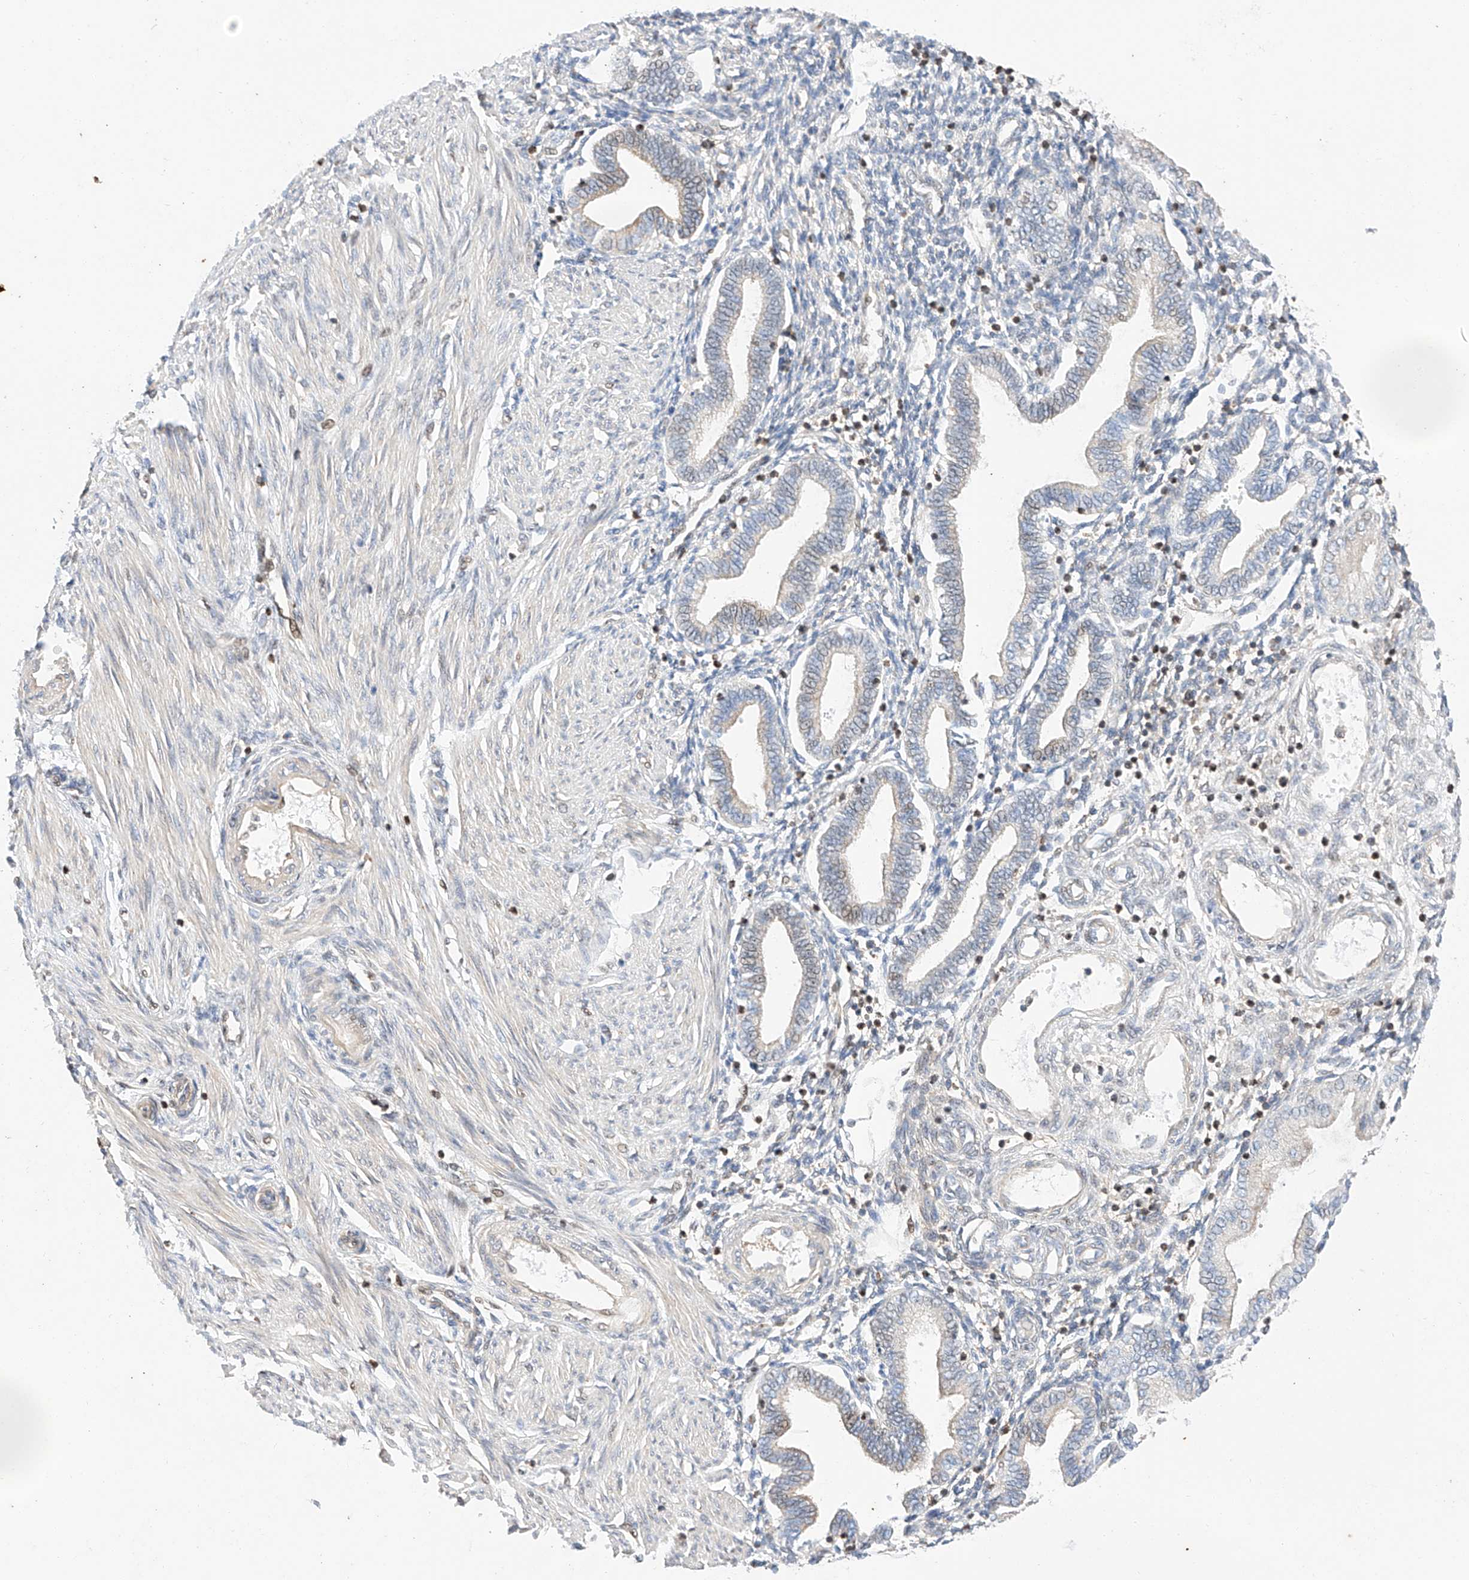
{"staining": {"intensity": "negative", "quantity": "none", "location": "none"}, "tissue": "endometrium", "cell_type": "Cells in endometrial stroma", "image_type": "normal", "snomed": [{"axis": "morphology", "description": "Normal tissue, NOS"}, {"axis": "topography", "description": "Endometrium"}], "caption": "Immunohistochemical staining of unremarkable endometrium reveals no significant positivity in cells in endometrial stroma.", "gene": "HDAC9", "patient": {"sex": "female", "age": 53}}